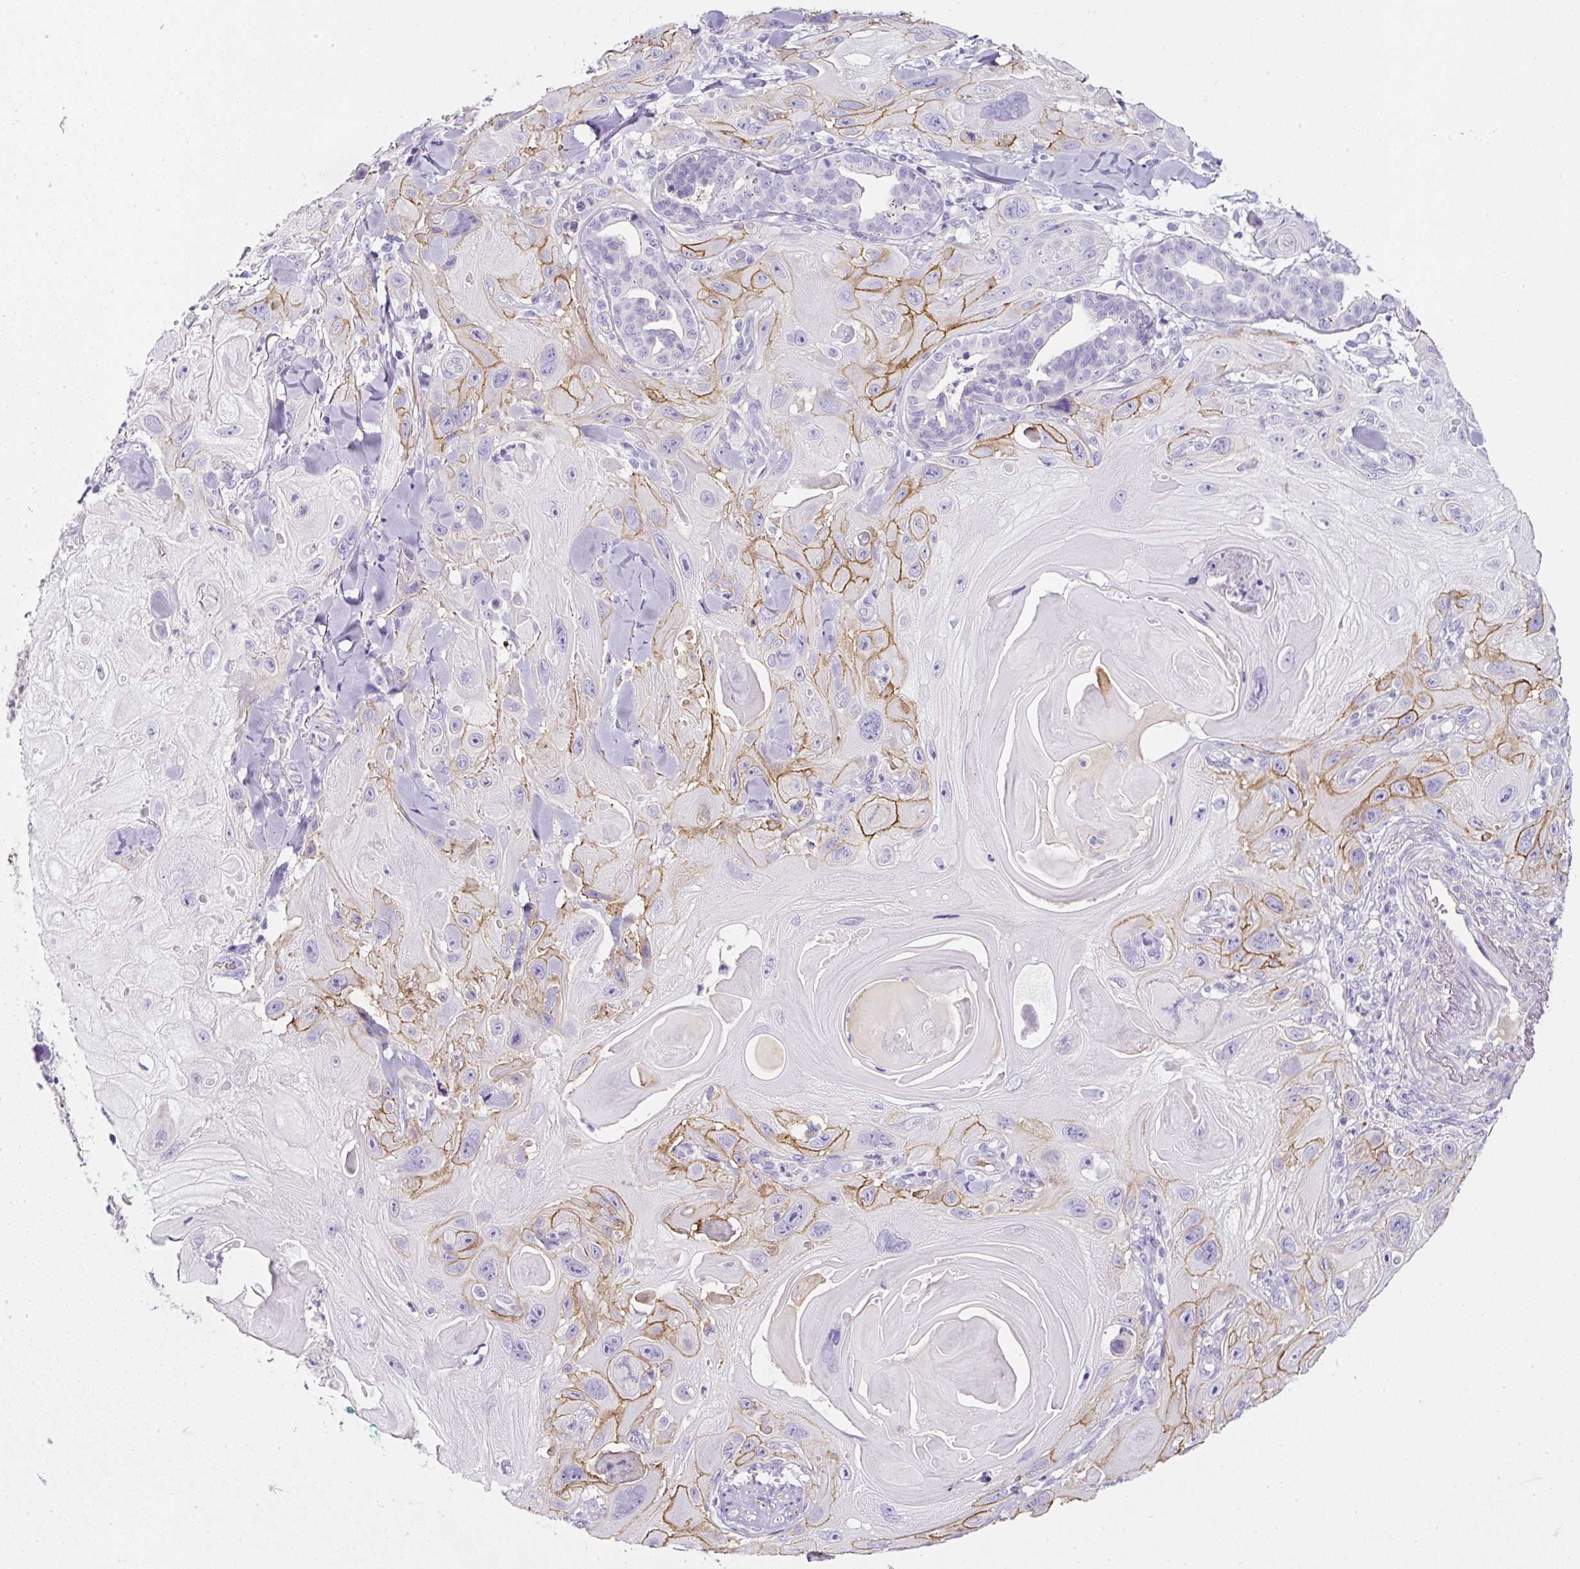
{"staining": {"intensity": "moderate", "quantity": "<25%", "location": "cytoplasmic/membranous"}, "tissue": "skin cancer", "cell_type": "Tumor cells", "image_type": "cancer", "snomed": [{"axis": "morphology", "description": "Normal tissue, NOS"}, {"axis": "morphology", "description": "Squamous cell carcinoma, NOS"}, {"axis": "topography", "description": "Skin"}], "caption": "Human squamous cell carcinoma (skin) stained for a protein (brown) shows moderate cytoplasmic/membranous positive staining in about <25% of tumor cells.", "gene": "OR14A2", "patient": {"sex": "male", "age": 72}}